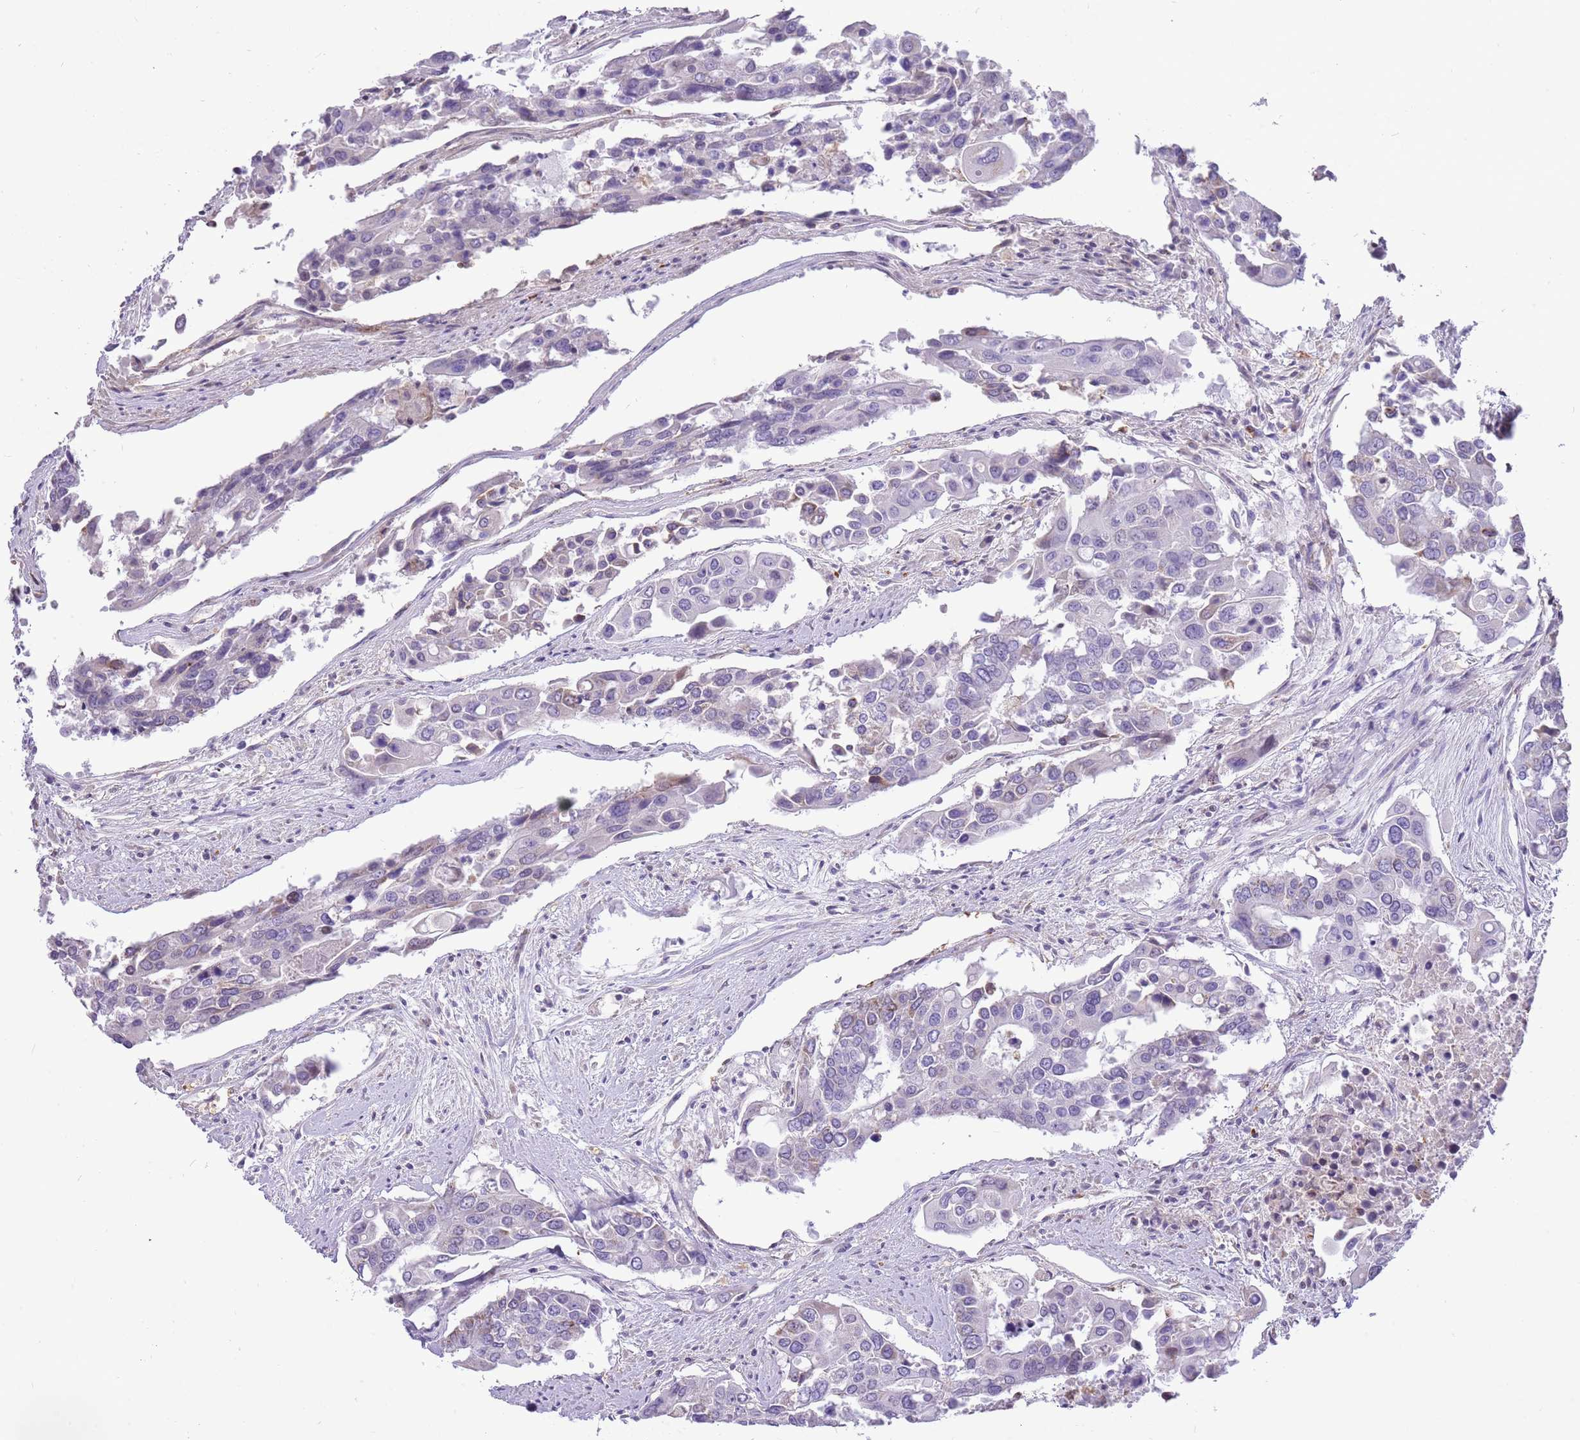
{"staining": {"intensity": "negative", "quantity": "none", "location": "none"}, "tissue": "colorectal cancer", "cell_type": "Tumor cells", "image_type": "cancer", "snomed": [{"axis": "morphology", "description": "Adenocarcinoma, NOS"}, {"axis": "topography", "description": "Colon"}], "caption": "Immunohistochemistry (IHC) image of adenocarcinoma (colorectal) stained for a protein (brown), which shows no staining in tumor cells.", "gene": "PCNX1", "patient": {"sex": "male", "age": 77}}